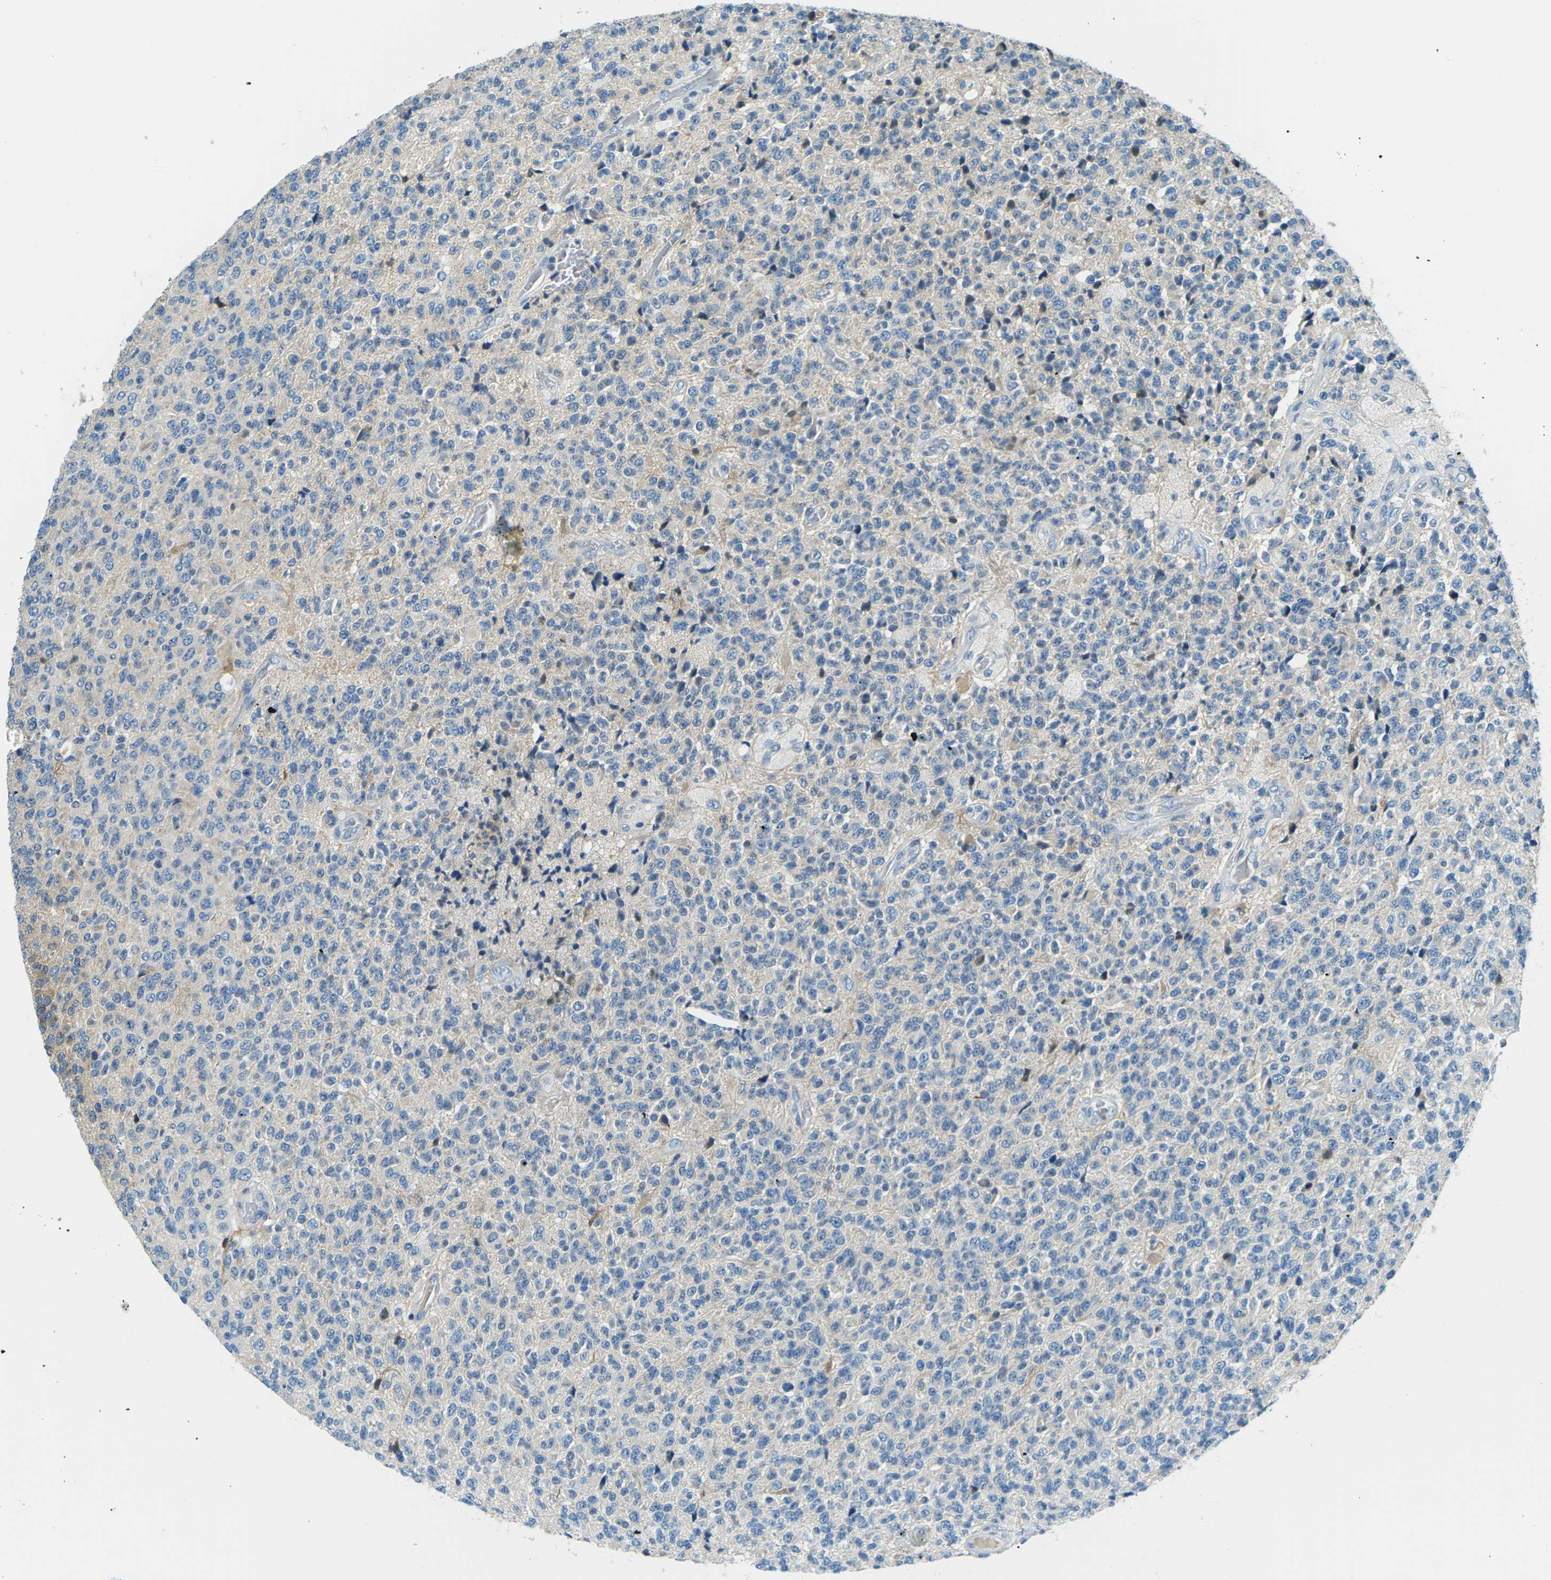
{"staining": {"intensity": "negative", "quantity": "none", "location": "none"}, "tissue": "glioma", "cell_type": "Tumor cells", "image_type": "cancer", "snomed": [{"axis": "morphology", "description": "Glioma, malignant, High grade"}, {"axis": "topography", "description": "pancreas cauda"}], "caption": "Immunohistochemistry (IHC) histopathology image of neoplastic tissue: glioma stained with DAB (3,3'-diaminobenzidine) displays no significant protein staining in tumor cells.", "gene": "NANOS2", "patient": {"sex": "male", "age": 60}}